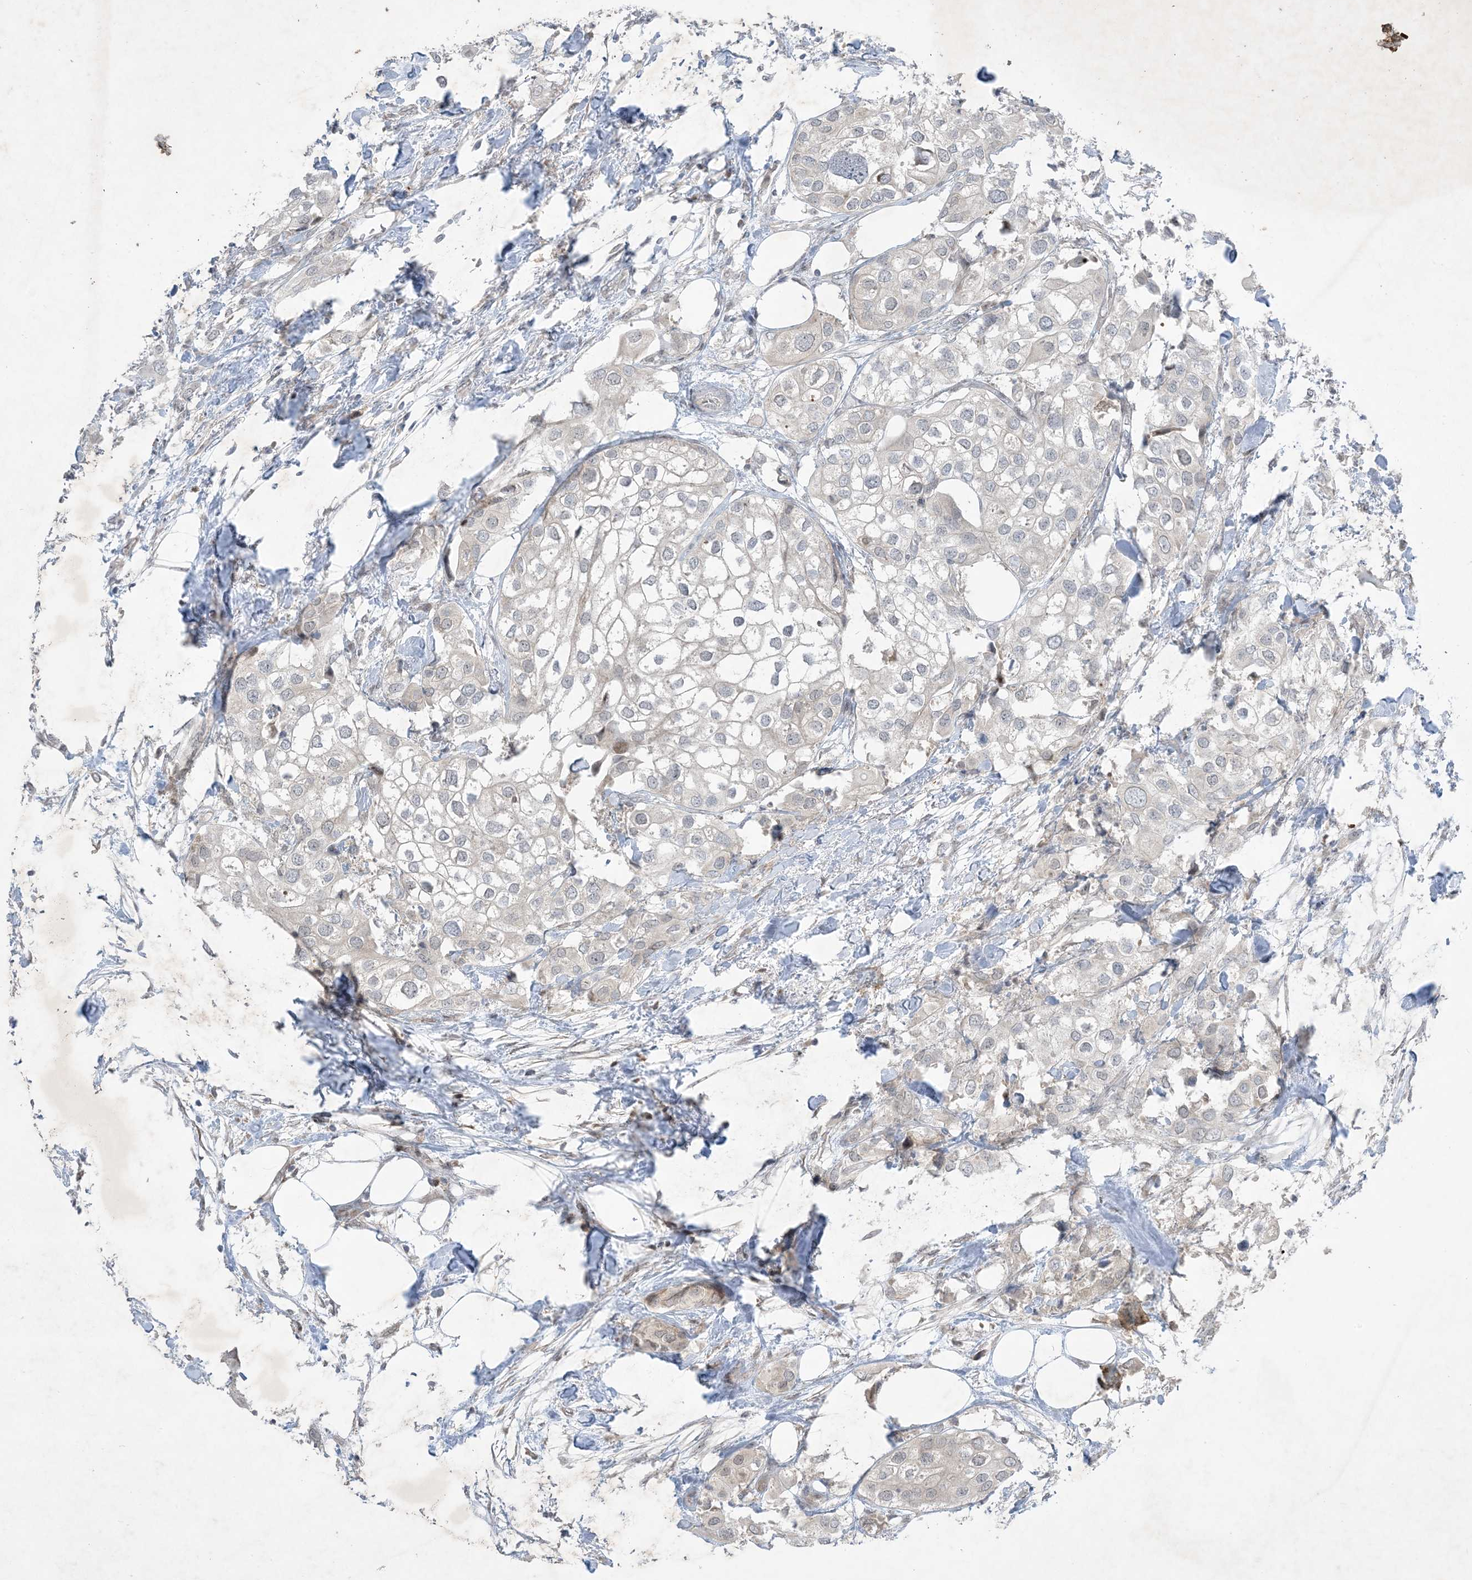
{"staining": {"intensity": "negative", "quantity": "none", "location": "none"}, "tissue": "urothelial cancer", "cell_type": "Tumor cells", "image_type": "cancer", "snomed": [{"axis": "morphology", "description": "Urothelial carcinoma, High grade"}, {"axis": "topography", "description": "Urinary bladder"}], "caption": "IHC image of neoplastic tissue: urothelial carcinoma (high-grade) stained with DAB reveals no significant protein expression in tumor cells. (Brightfield microscopy of DAB (3,3'-diaminobenzidine) immunohistochemistry at high magnification).", "gene": "SOGA3", "patient": {"sex": "male", "age": 64}}